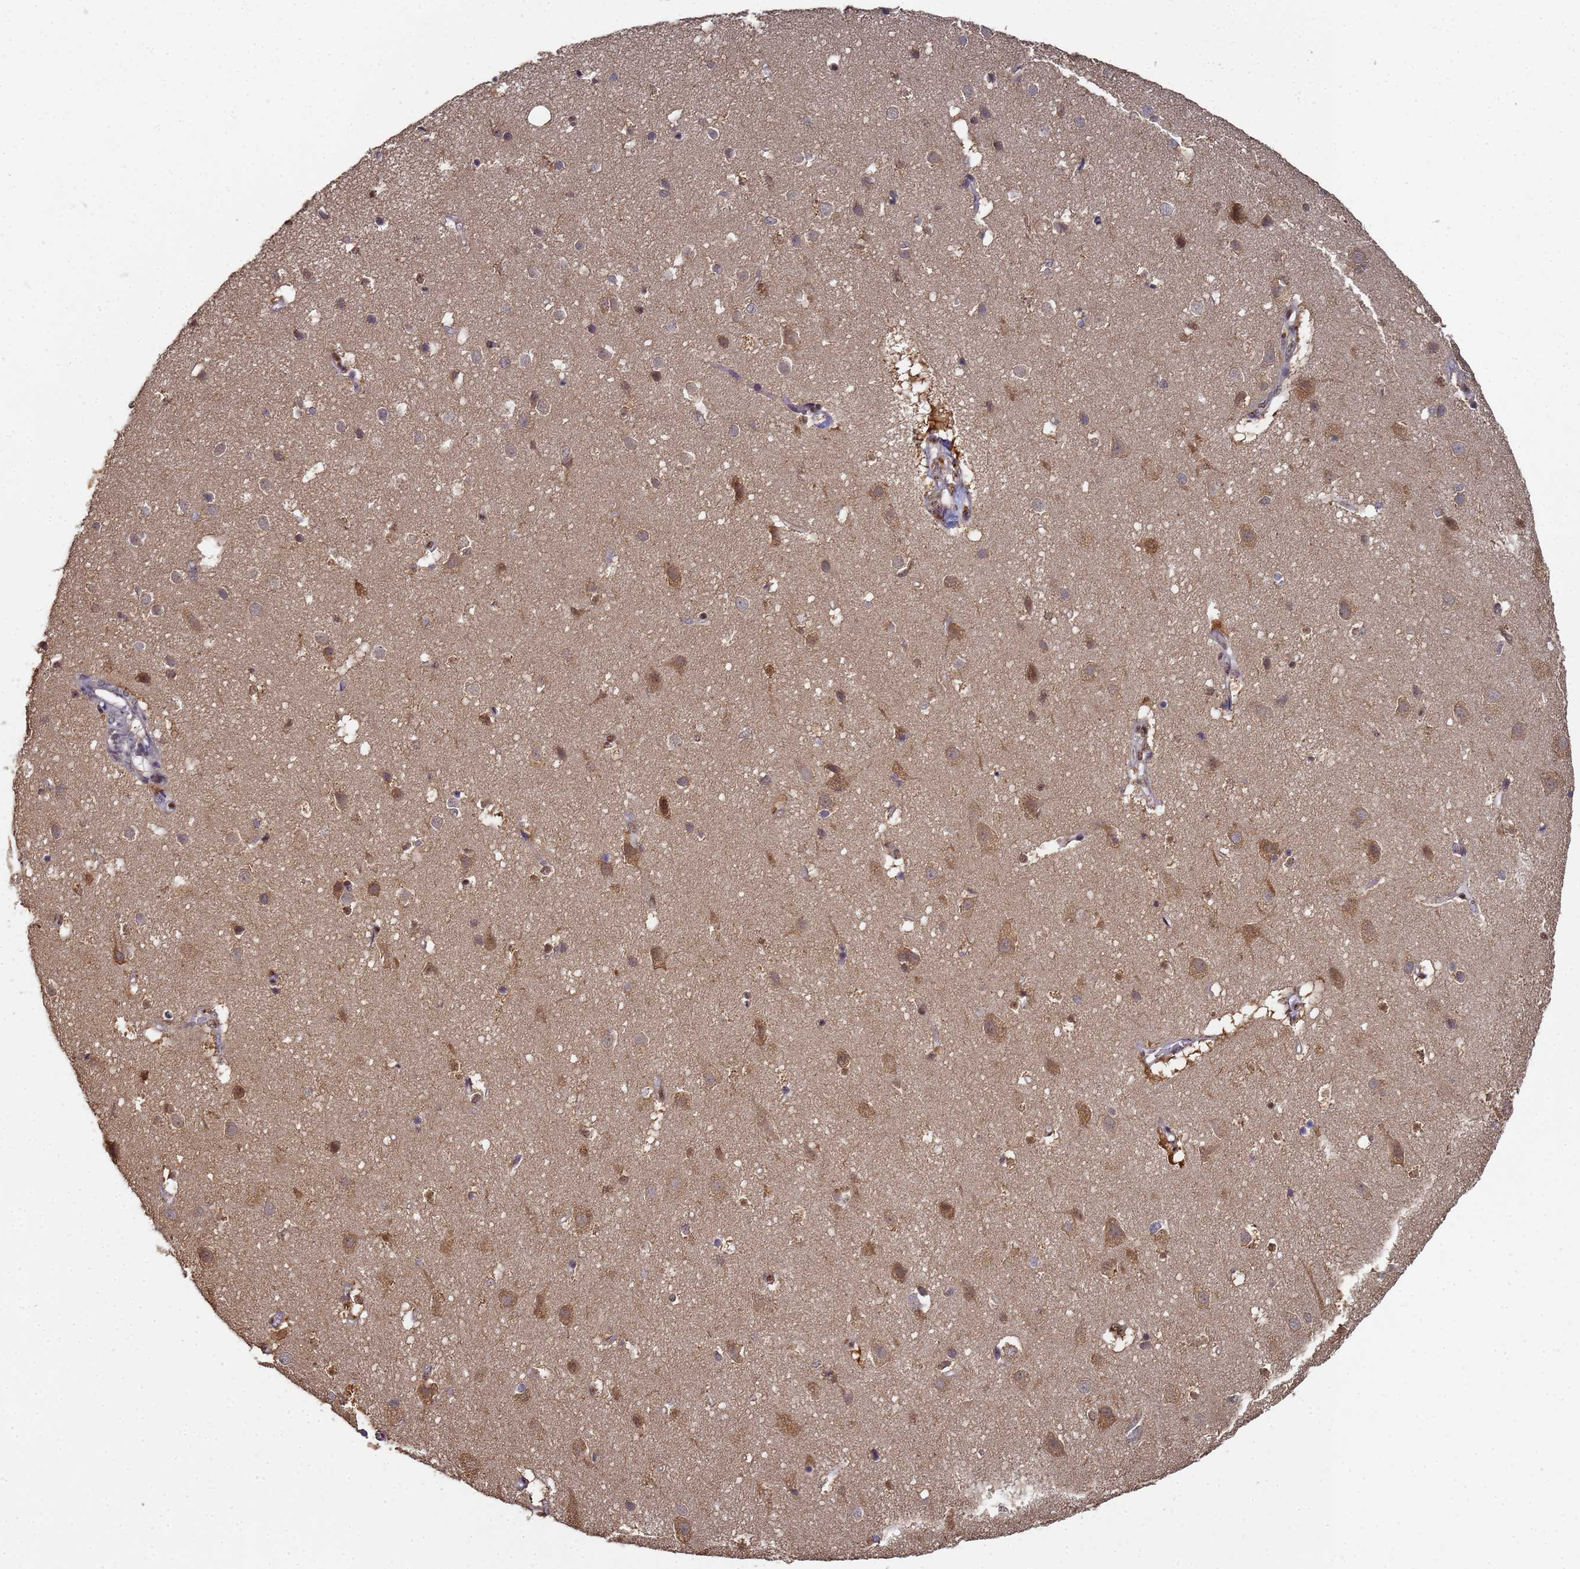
{"staining": {"intensity": "negative", "quantity": "none", "location": "none"}, "tissue": "cerebral cortex", "cell_type": "Endothelial cells", "image_type": "normal", "snomed": [{"axis": "morphology", "description": "Normal tissue, NOS"}, {"axis": "topography", "description": "Cerebral cortex"}], "caption": "A micrograph of human cerebral cortex is negative for staining in endothelial cells. (DAB immunohistochemistry visualized using brightfield microscopy, high magnification).", "gene": "SECISBP2", "patient": {"sex": "male", "age": 54}}